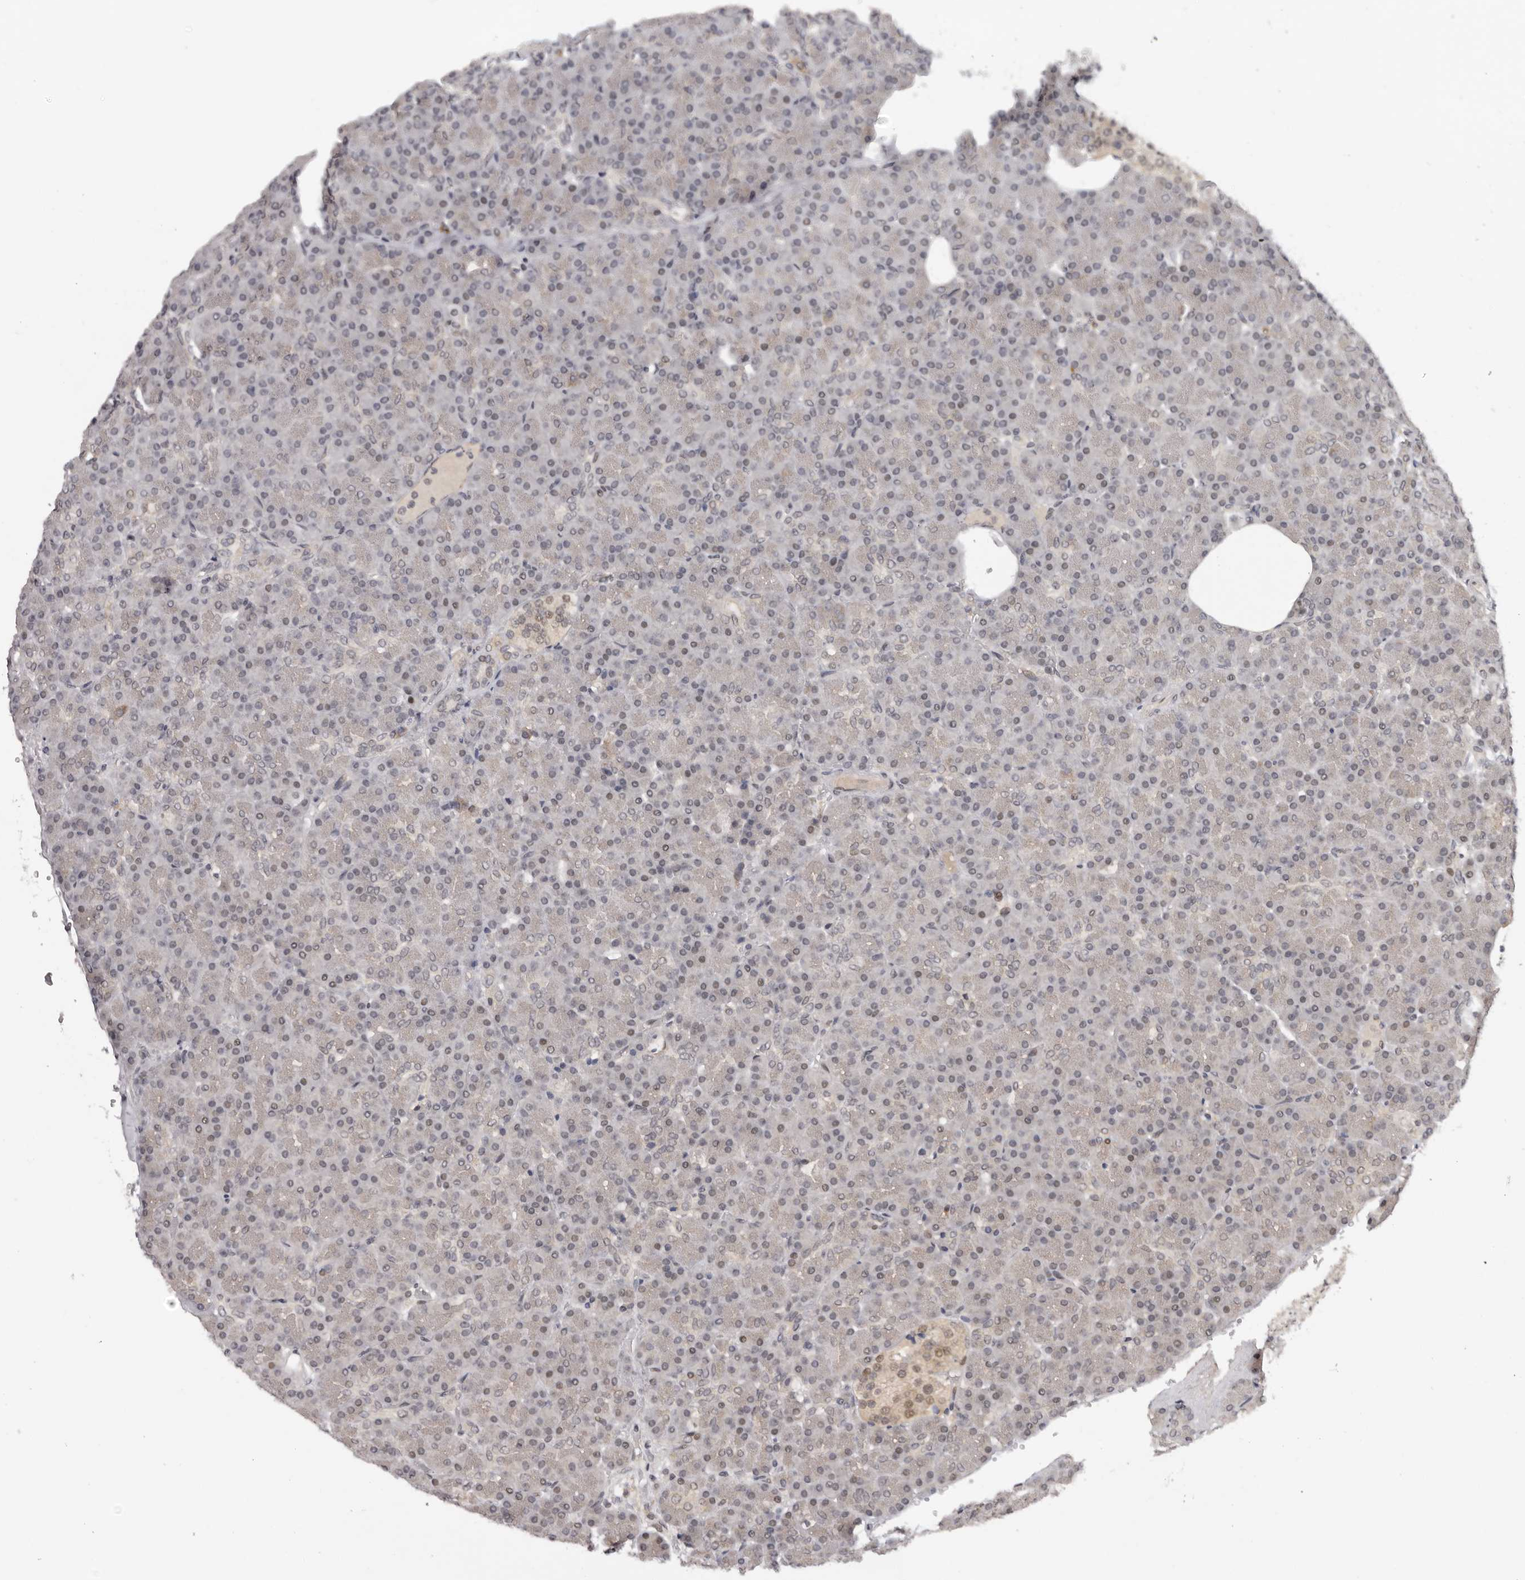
{"staining": {"intensity": "negative", "quantity": "none", "location": "none"}, "tissue": "pancreas", "cell_type": "Exocrine glandular cells", "image_type": "normal", "snomed": [{"axis": "morphology", "description": "Normal tissue, NOS"}, {"axis": "topography", "description": "Pancreas"}], "caption": "An immunohistochemistry (IHC) photomicrograph of normal pancreas is shown. There is no staining in exocrine glandular cells of pancreas.", "gene": "TBX5", "patient": {"sex": "female", "age": 43}}